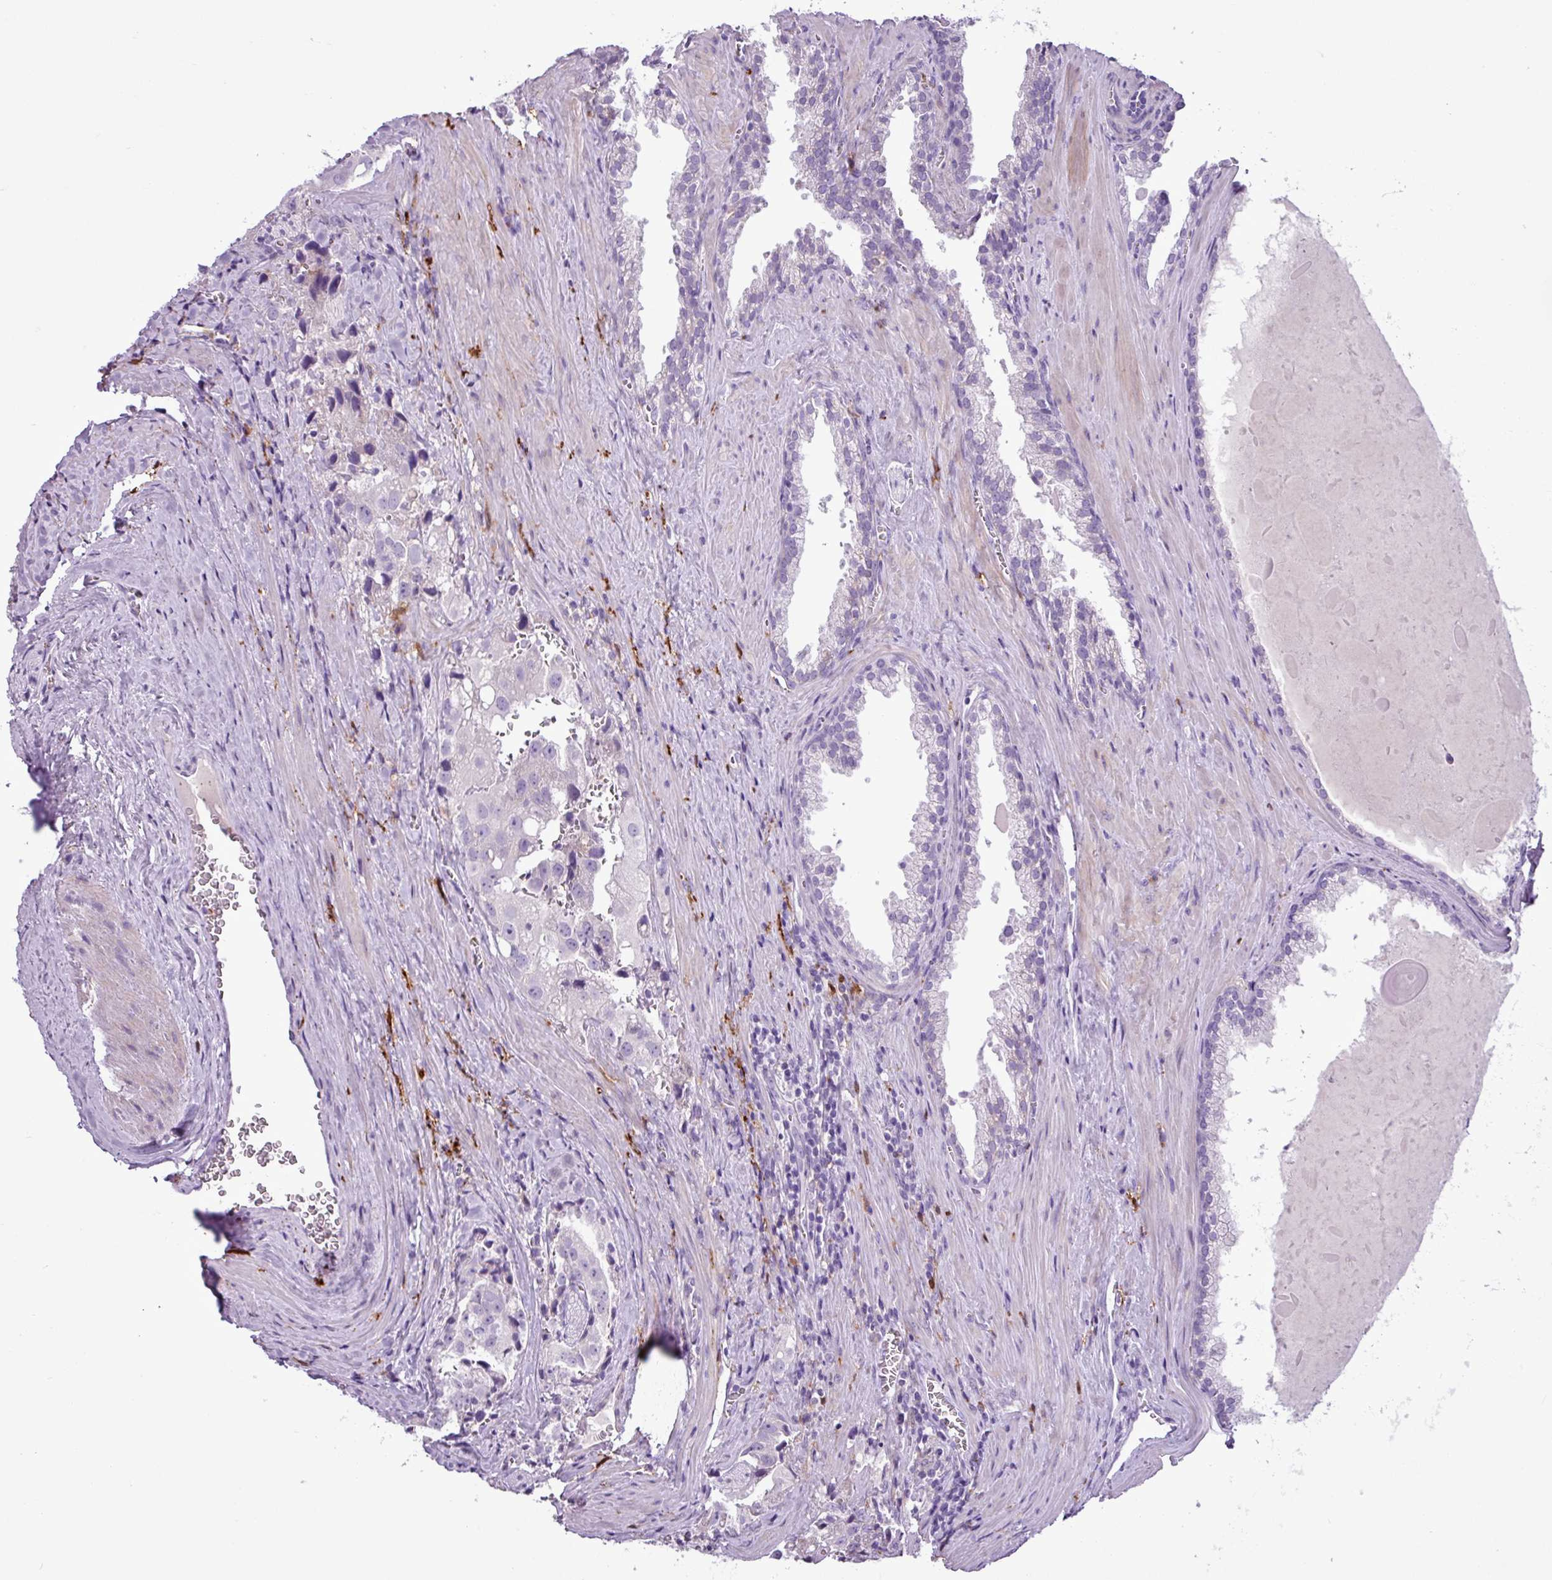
{"staining": {"intensity": "negative", "quantity": "none", "location": "none"}, "tissue": "prostate cancer", "cell_type": "Tumor cells", "image_type": "cancer", "snomed": [{"axis": "morphology", "description": "Adenocarcinoma, High grade"}, {"axis": "topography", "description": "Prostate"}], "caption": "Tumor cells are negative for protein expression in human high-grade adenocarcinoma (prostate).", "gene": "TMEM200C", "patient": {"sex": "male", "age": 68}}